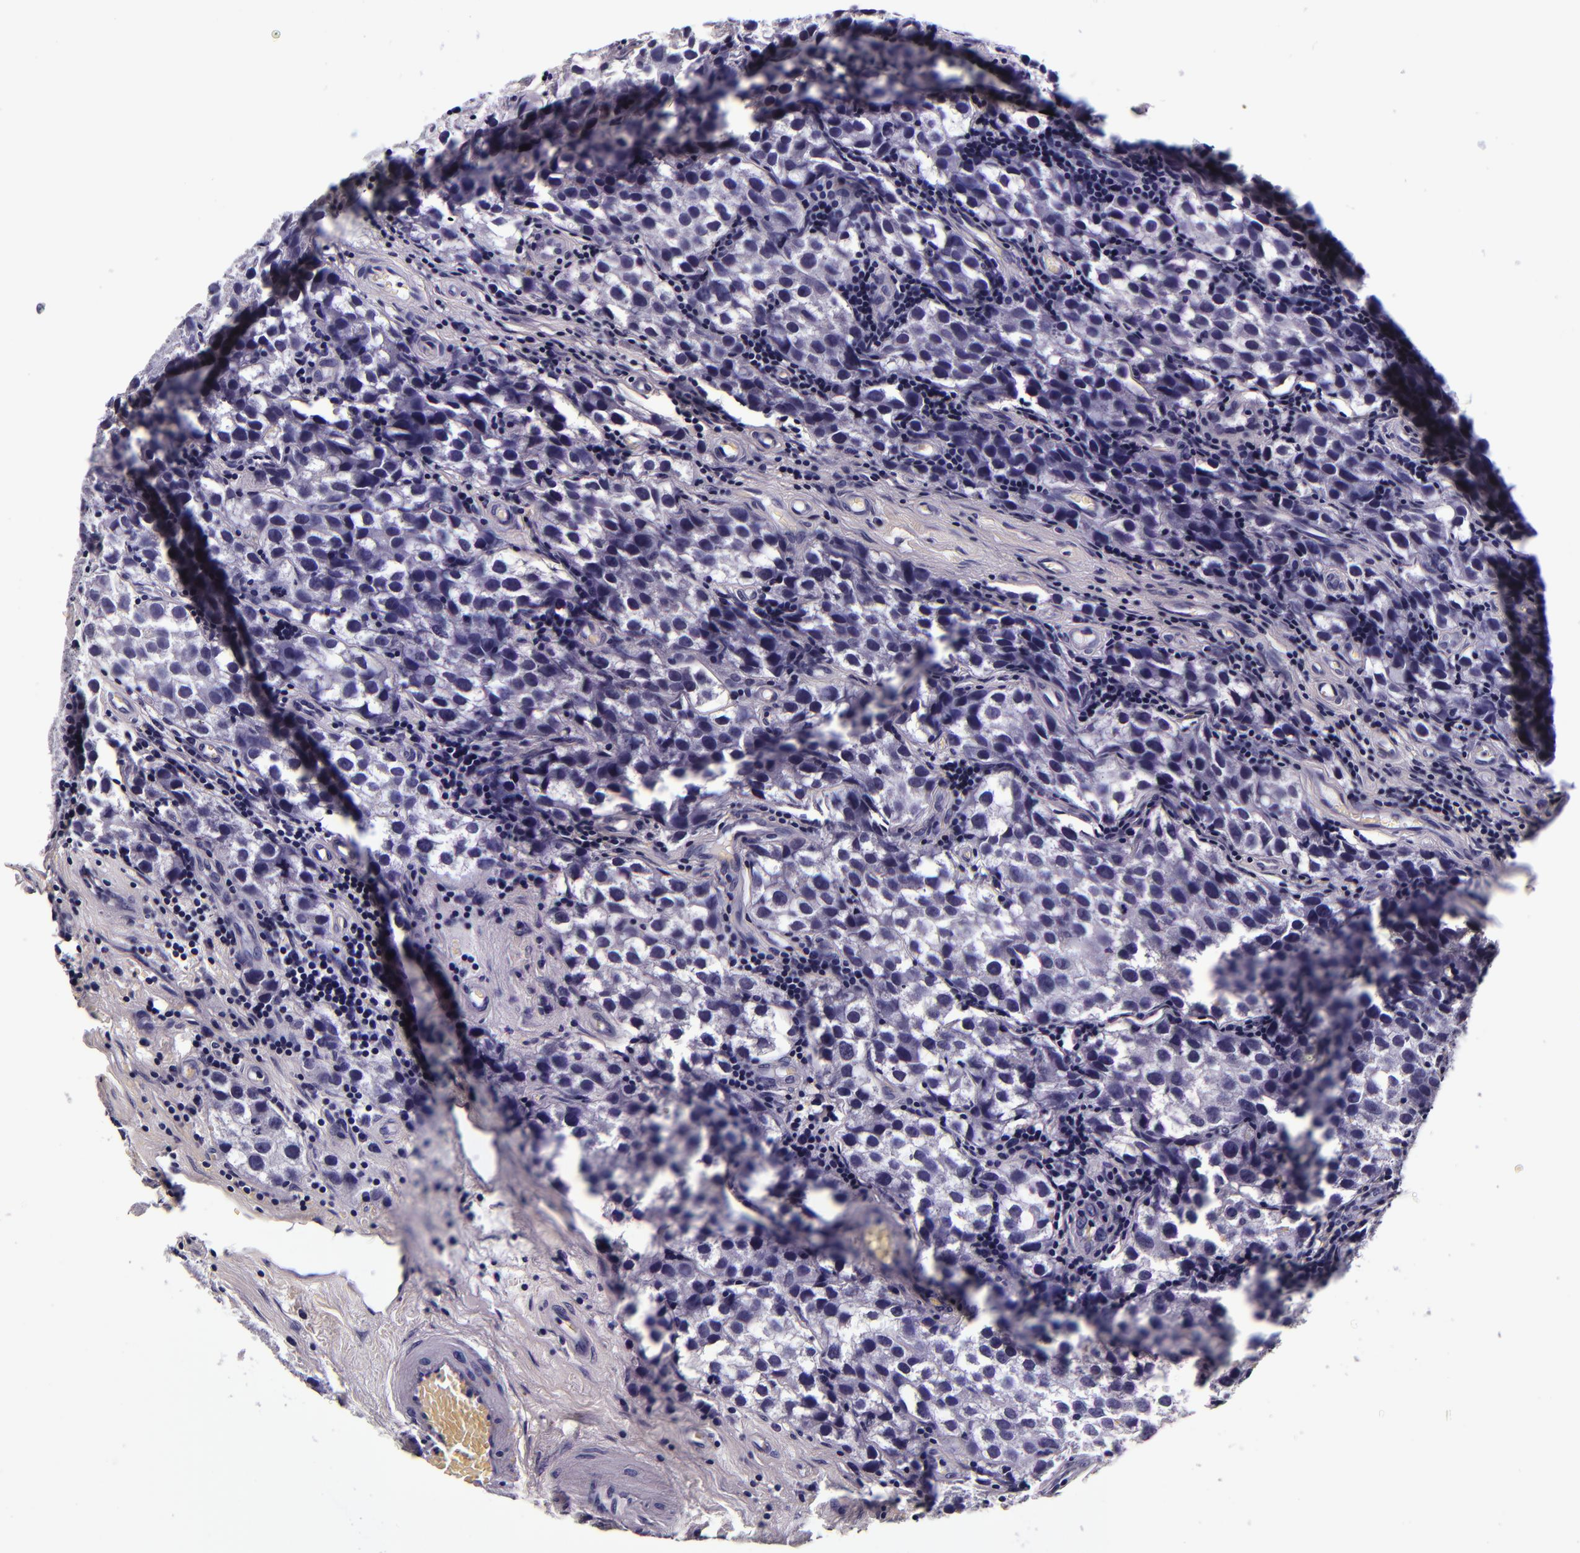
{"staining": {"intensity": "negative", "quantity": "none", "location": "none"}, "tissue": "testis cancer", "cell_type": "Tumor cells", "image_type": "cancer", "snomed": [{"axis": "morphology", "description": "Seminoma, NOS"}, {"axis": "topography", "description": "Testis"}], "caption": "Immunohistochemistry photomicrograph of neoplastic tissue: testis cancer stained with DAB exhibits no significant protein expression in tumor cells.", "gene": "FBN1", "patient": {"sex": "male", "age": 39}}